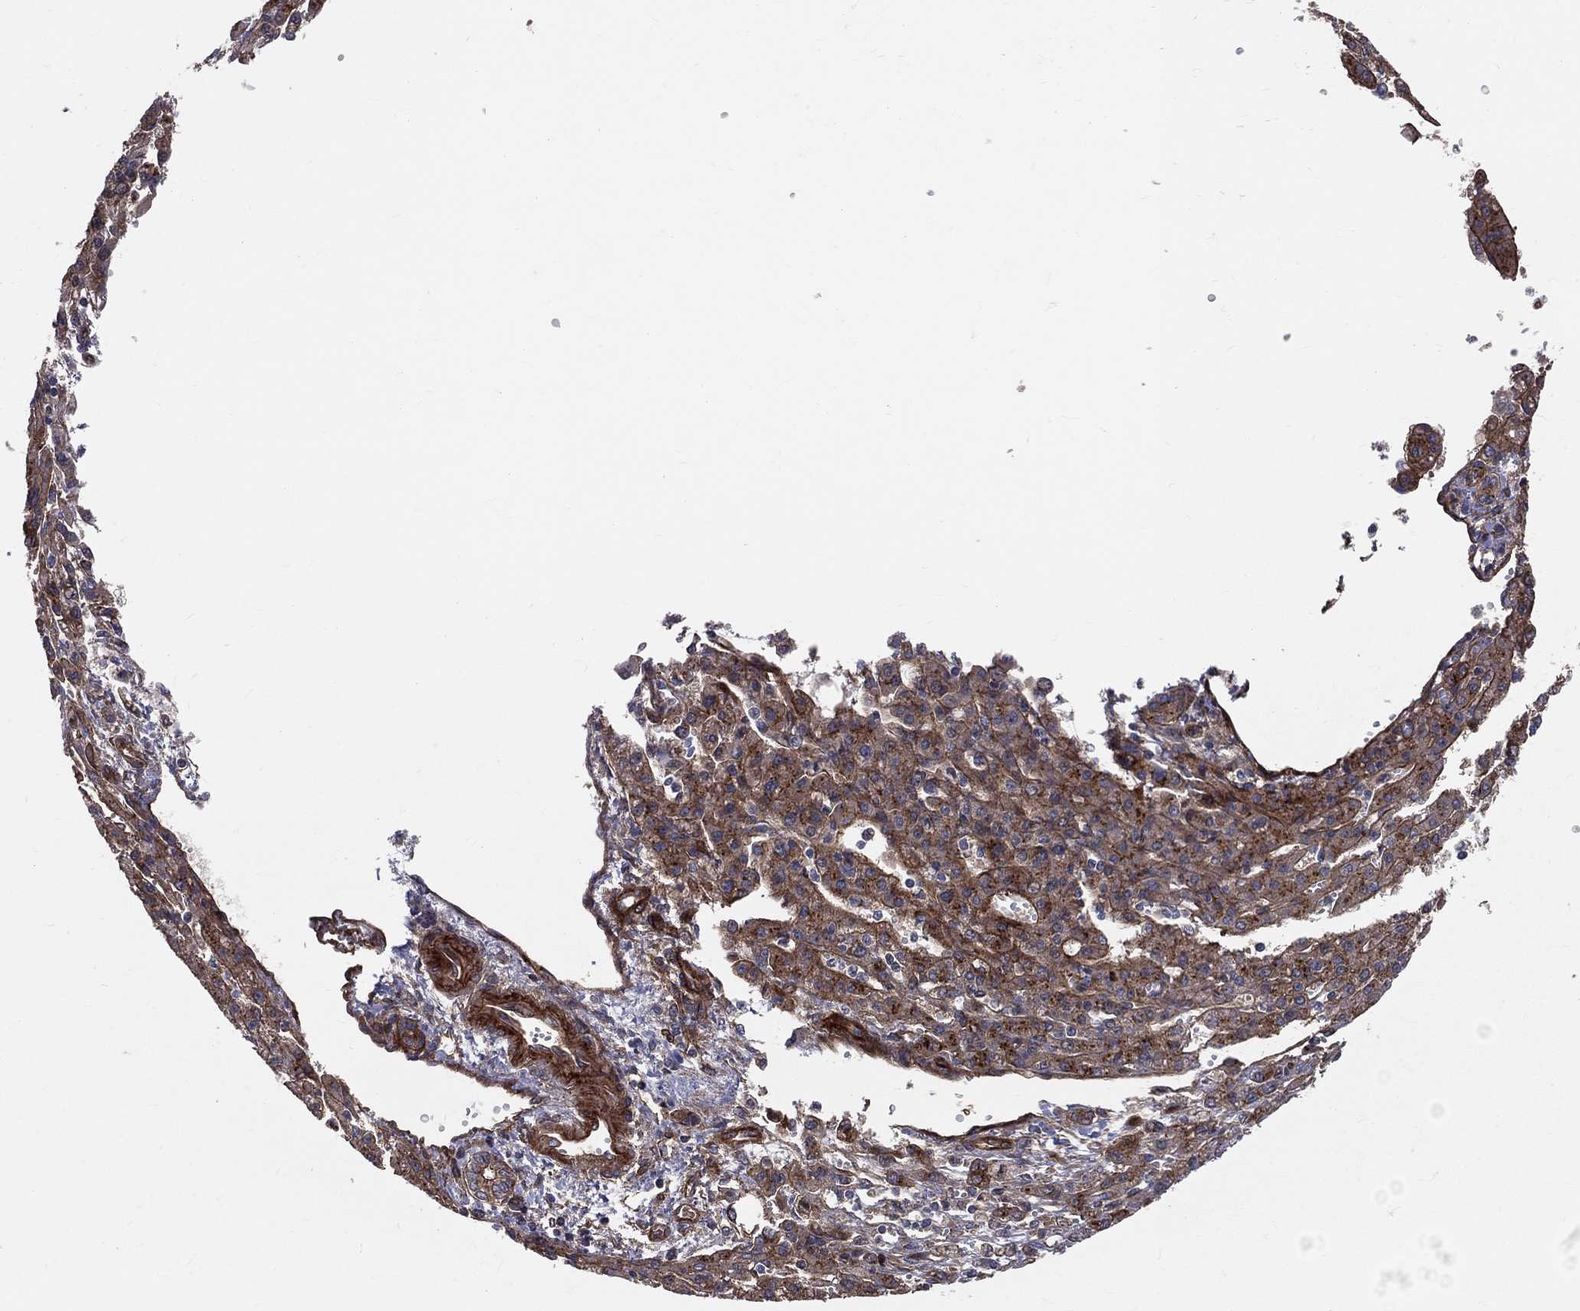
{"staining": {"intensity": "strong", "quantity": ">75%", "location": "cytoplasmic/membranous"}, "tissue": "liver cancer", "cell_type": "Tumor cells", "image_type": "cancer", "snomed": [{"axis": "morphology", "description": "Carcinoma, Hepatocellular, NOS"}, {"axis": "topography", "description": "Liver"}], "caption": "Immunohistochemistry (IHC) photomicrograph of human liver hepatocellular carcinoma stained for a protein (brown), which shows high levels of strong cytoplasmic/membranous expression in approximately >75% of tumor cells.", "gene": "ENTPD1", "patient": {"sex": "female", "age": 70}}